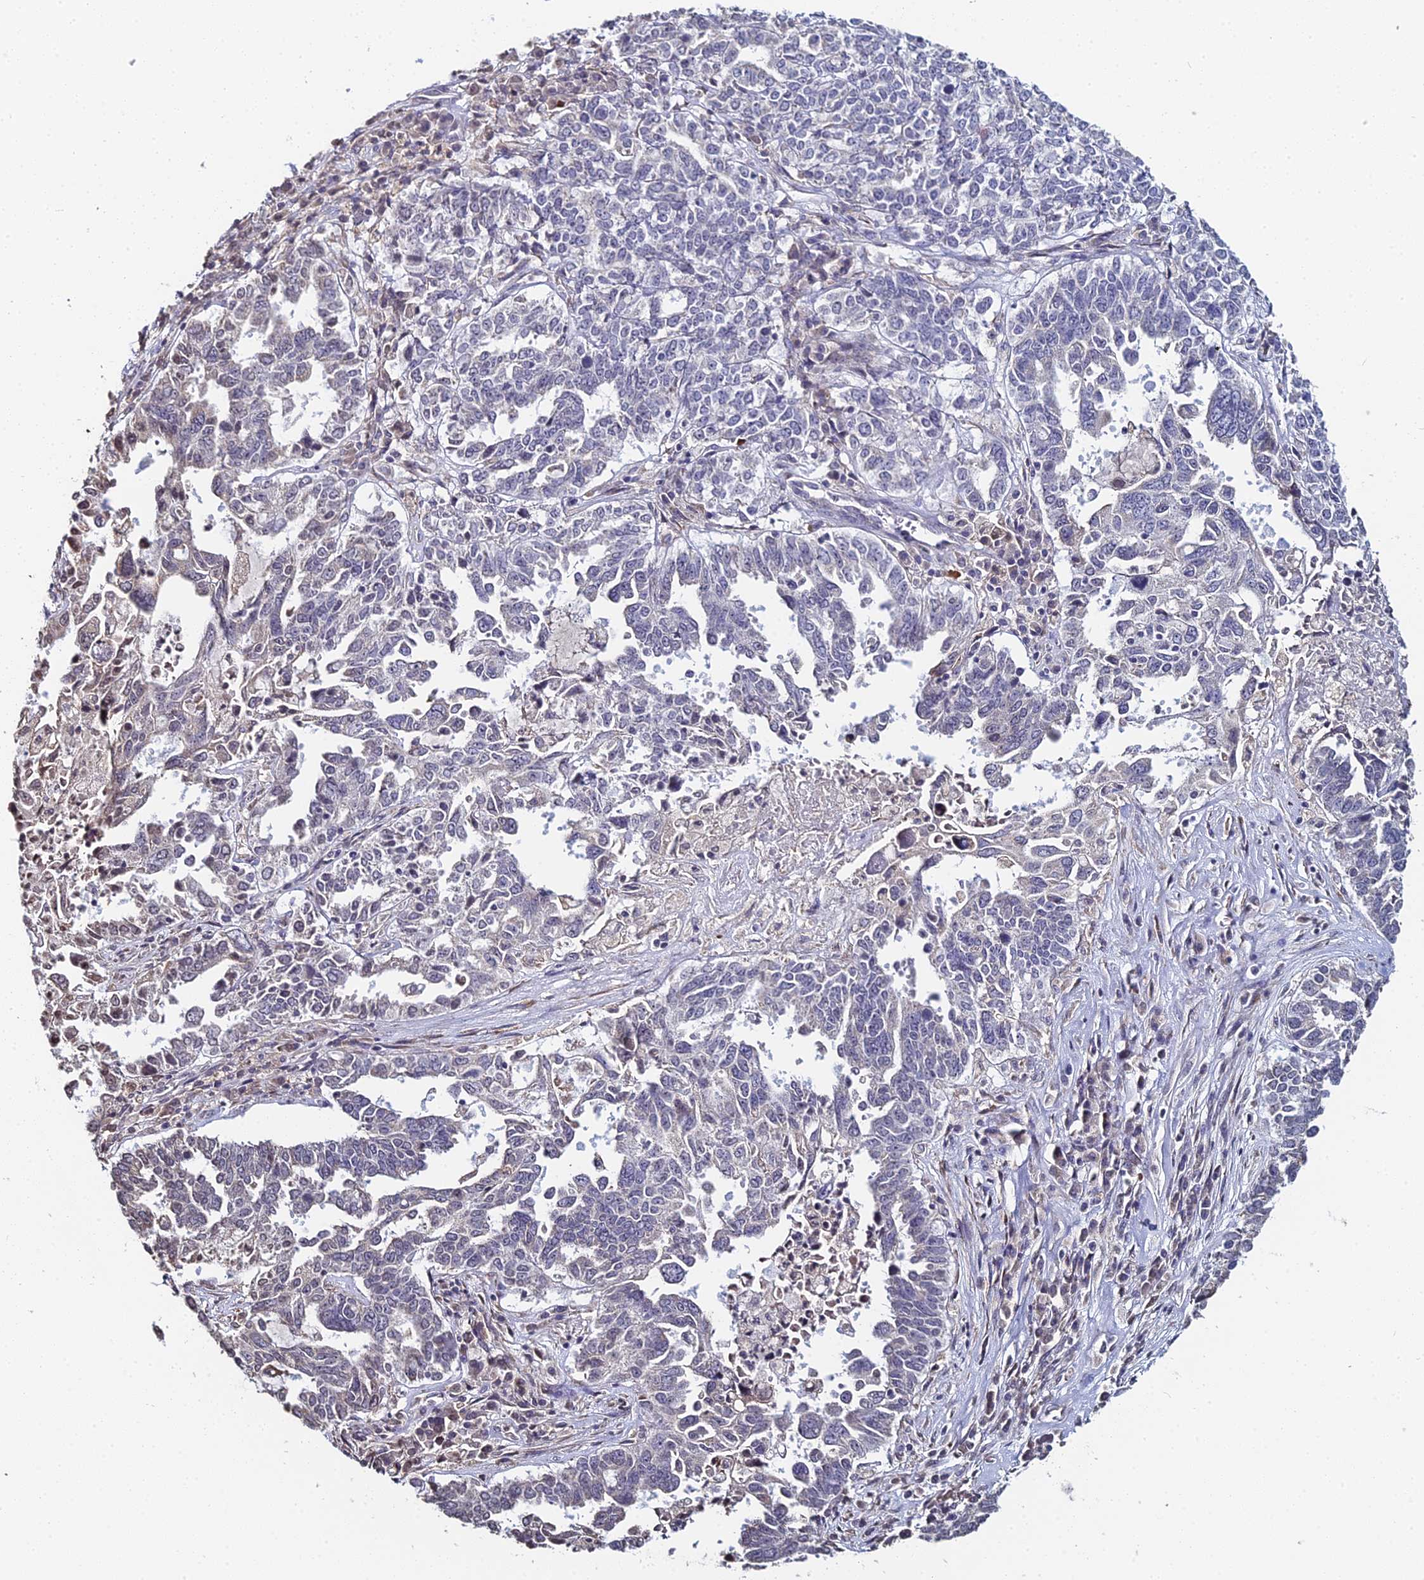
{"staining": {"intensity": "negative", "quantity": "none", "location": "none"}, "tissue": "ovarian cancer", "cell_type": "Tumor cells", "image_type": "cancer", "snomed": [{"axis": "morphology", "description": "Carcinoma, endometroid"}, {"axis": "topography", "description": "Ovary"}], "caption": "A micrograph of ovarian cancer stained for a protein displays no brown staining in tumor cells. The staining is performed using DAB (3,3'-diaminobenzidine) brown chromogen with nuclei counter-stained in using hematoxylin.", "gene": "PRR22", "patient": {"sex": "female", "age": 62}}